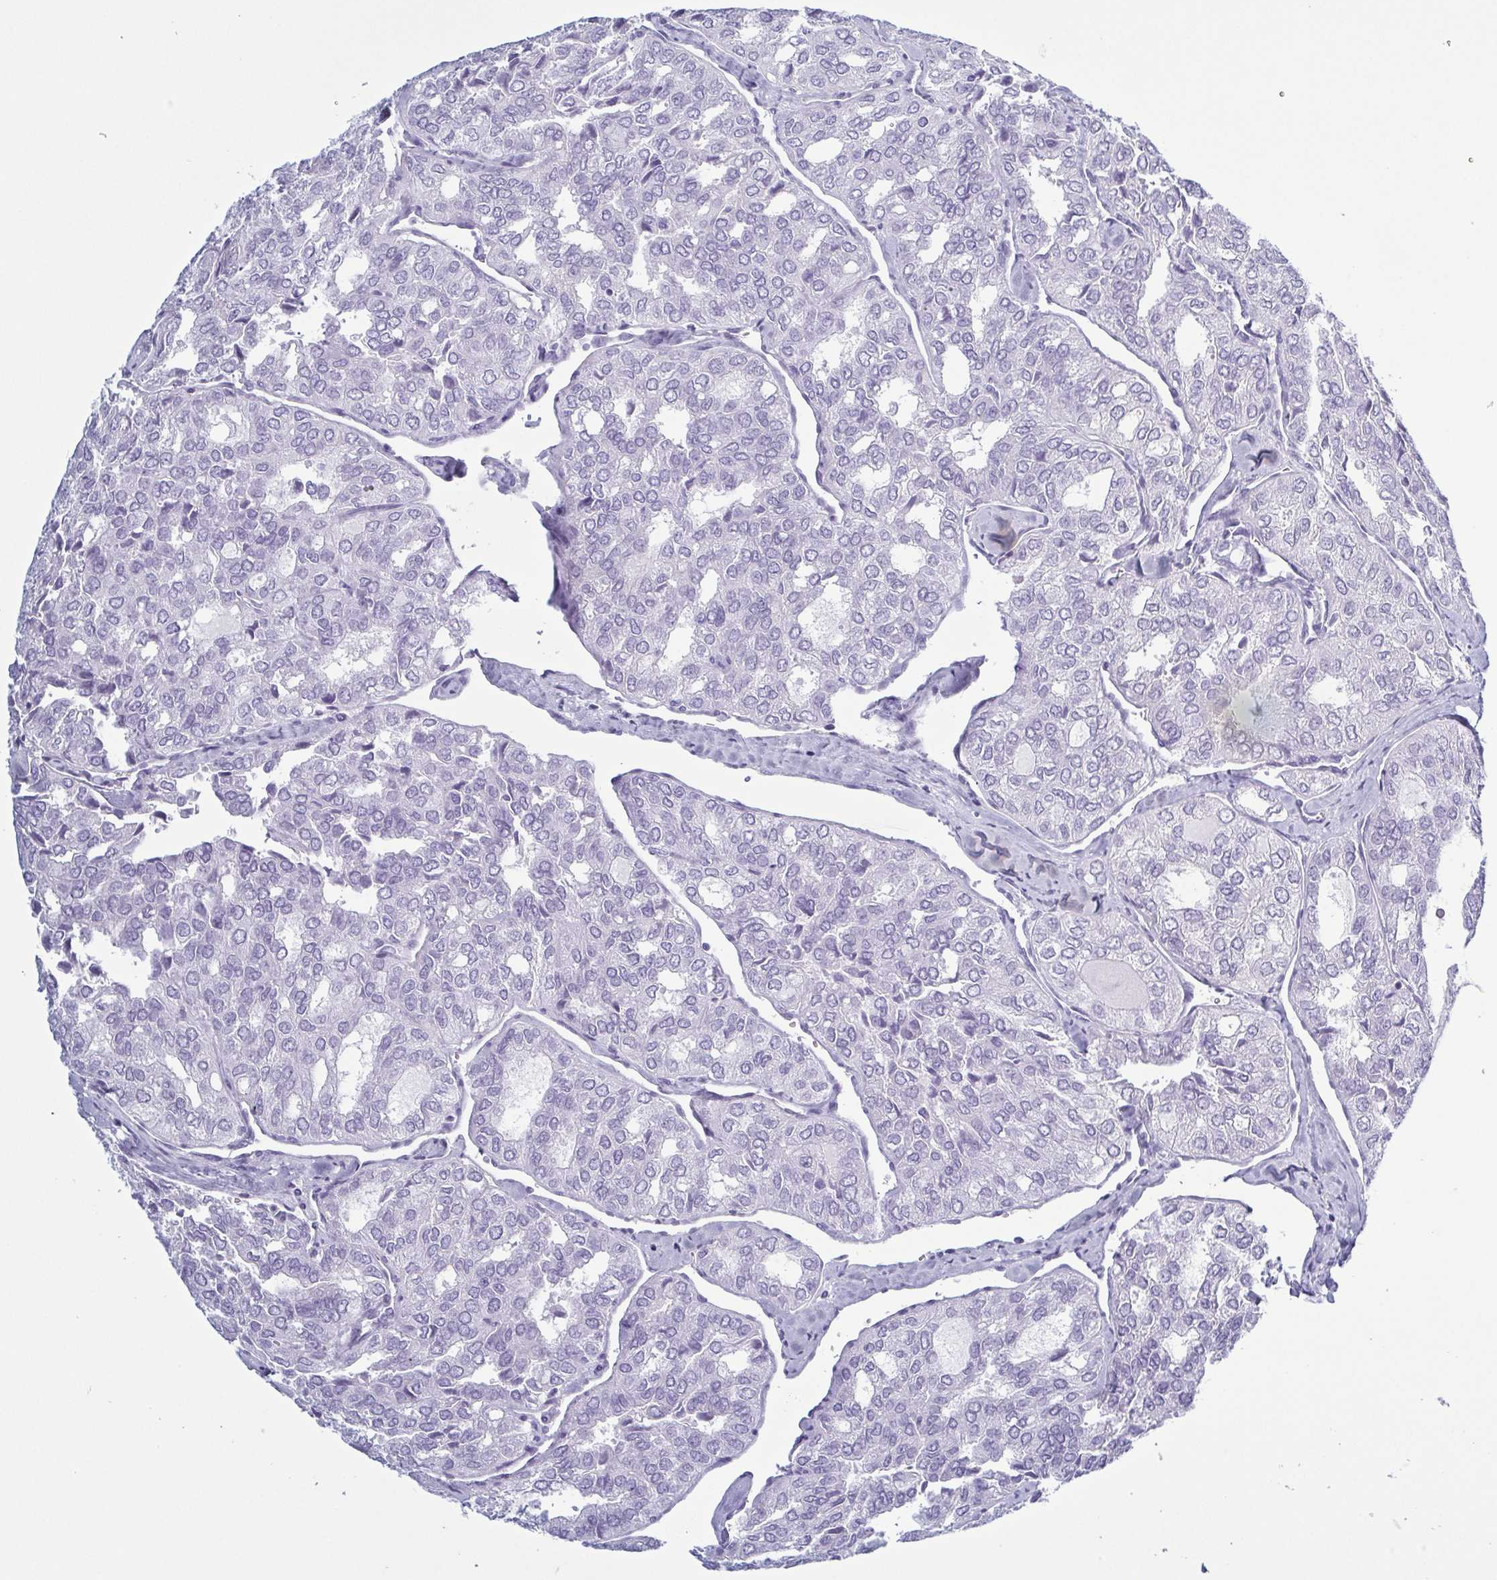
{"staining": {"intensity": "negative", "quantity": "none", "location": "none"}, "tissue": "thyroid cancer", "cell_type": "Tumor cells", "image_type": "cancer", "snomed": [{"axis": "morphology", "description": "Follicular adenoma carcinoma, NOS"}, {"axis": "topography", "description": "Thyroid gland"}], "caption": "The IHC micrograph has no significant expression in tumor cells of thyroid follicular adenoma carcinoma tissue.", "gene": "KRT10", "patient": {"sex": "male", "age": 75}}